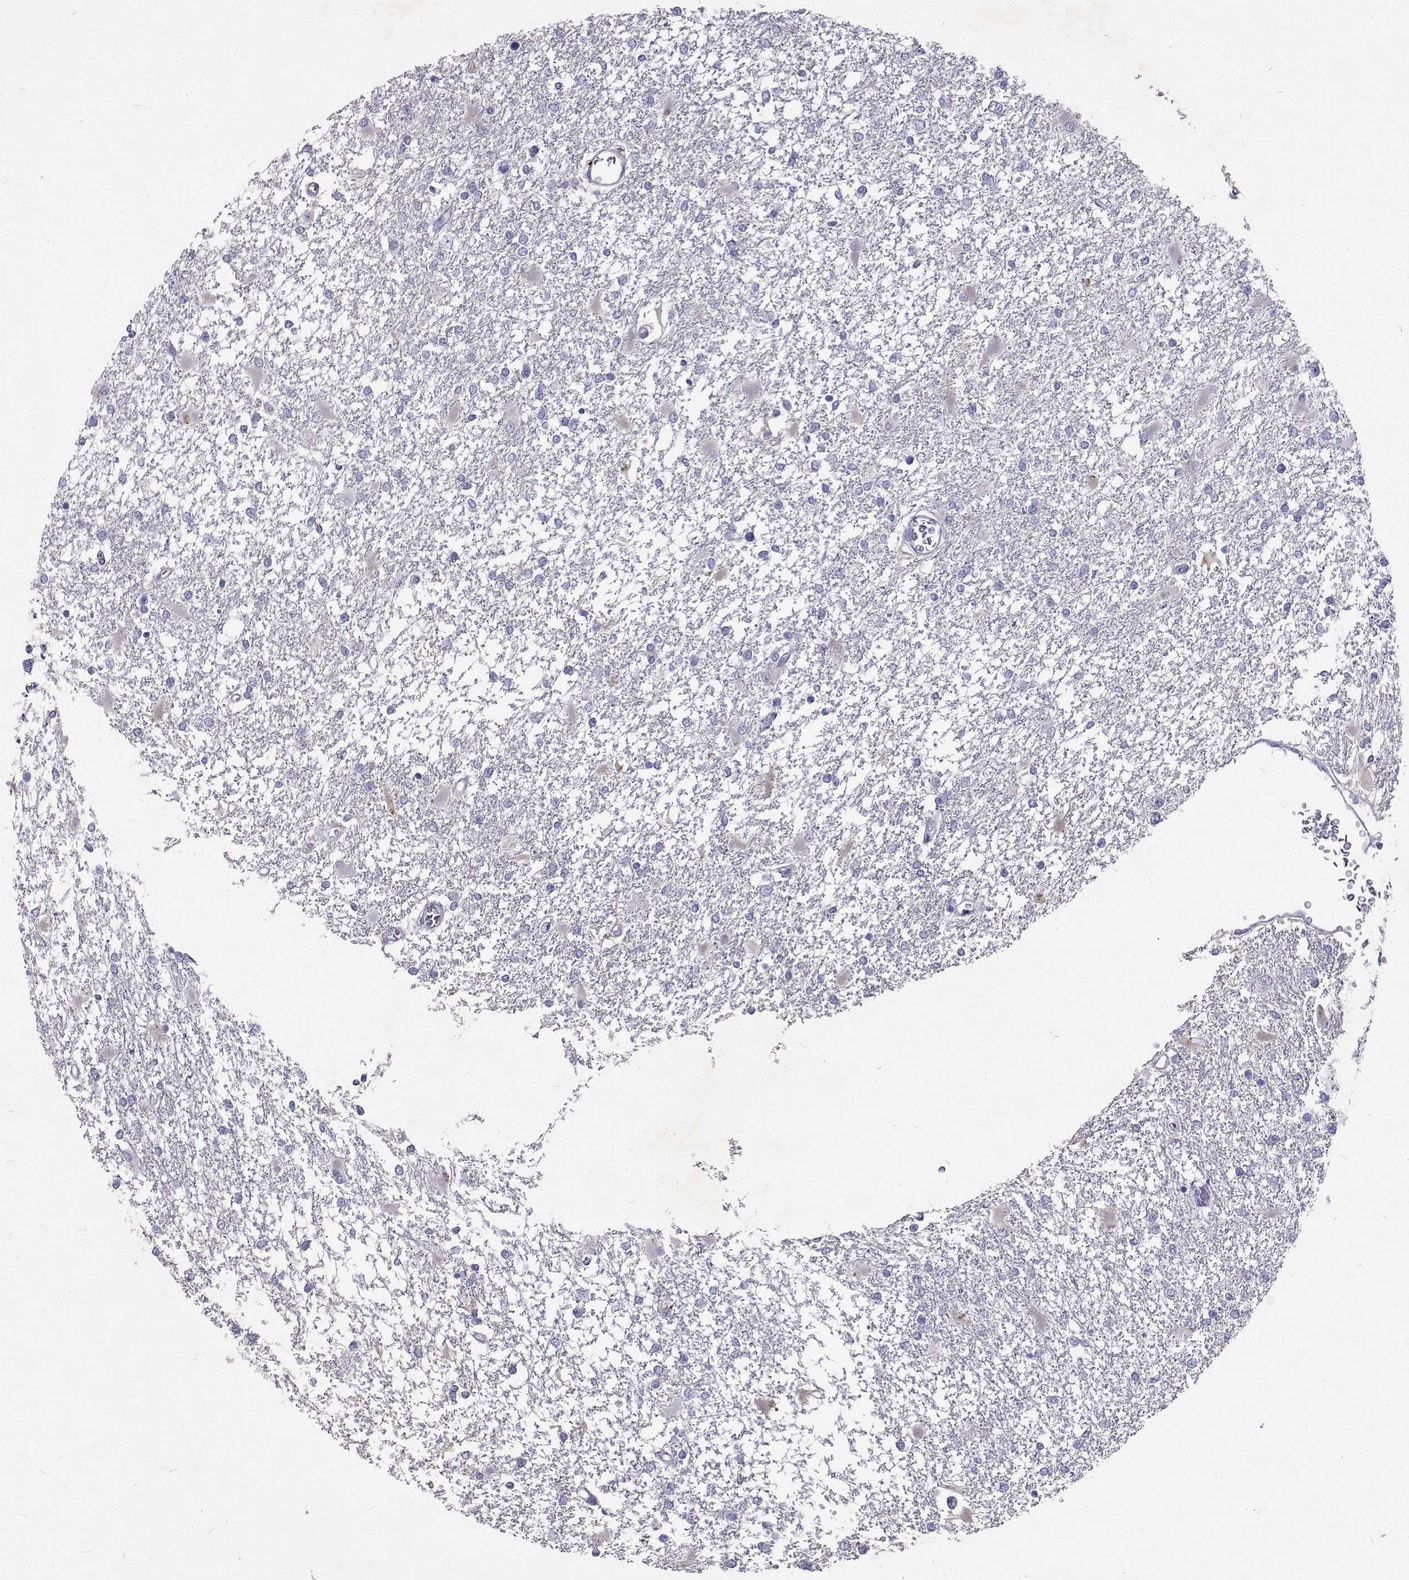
{"staining": {"intensity": "negative", "quantity": "none", "location": "none"}, "tissue": "glioma", "cell_type": "Tumor cells", "image_type": "cancer", "snomed": [{"axis": "morphology", "description": "Glioma, malignant, High grade"}, {"axis": "topography", "description": "Cerebral cortex"}], "caption": "The IHC histopathology image has no significant staining in tumor cells of high-grade glioma (malignant) tissue. Nuclei are stained in blue.", "gene": "CFAP44", "patient": {"sex": "male", "age": 79}}